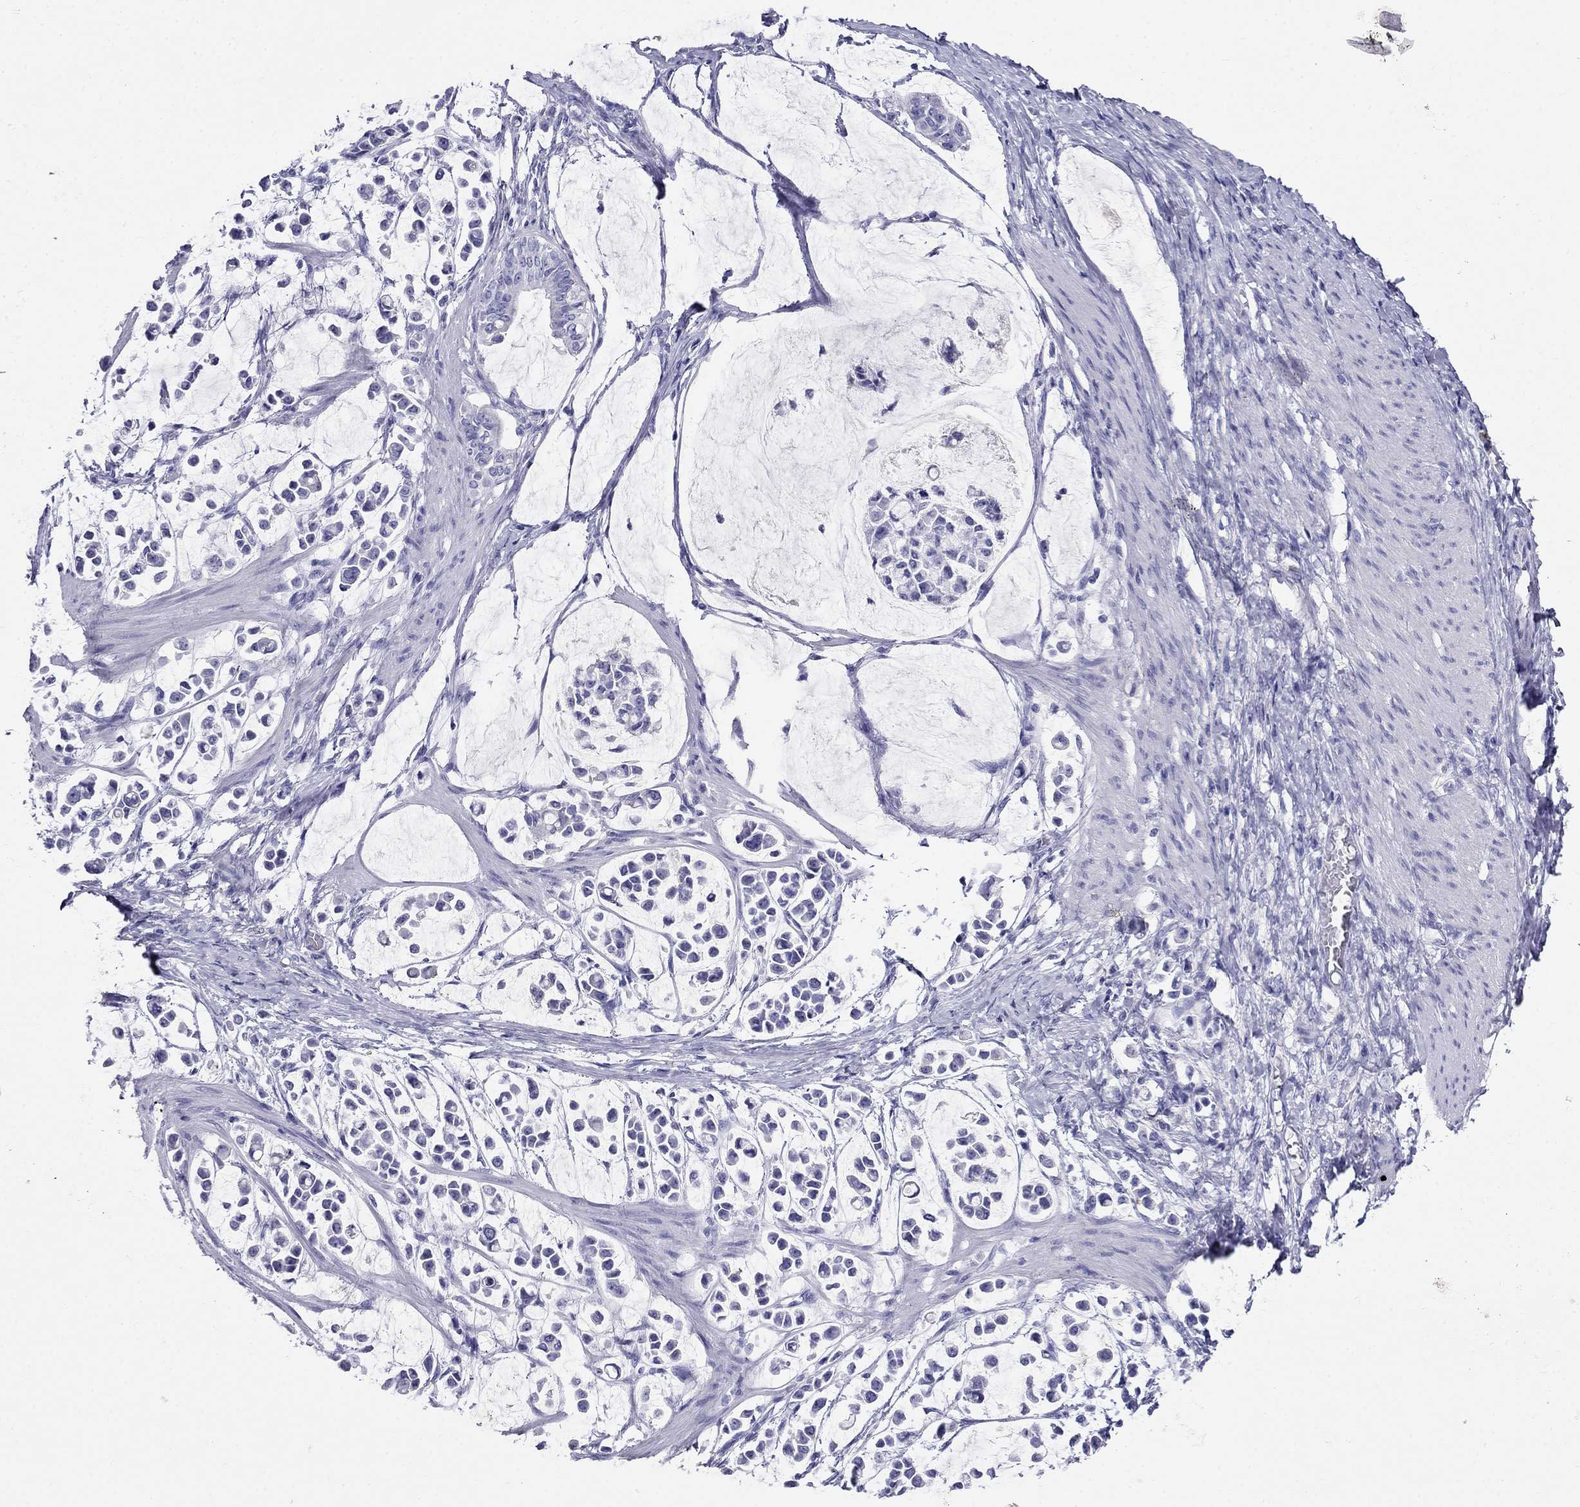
{"staining": {"intensity": "negative", "quantity": "none", "location": "none"}, "tissue": "stomach cancer", "cell_type": "Tumor cells", "image_type": "cancer", "snomed": [{"axis": "morphology", "description": "Adenocarcinoma, NOS"}, {"axis": "topography", "description": "Stomach"}], "caption": "High power microscopy photomicrograph of an IHC micrograph of adenocarcinoma (stomach), revealing no significant expression in tumor cells. The staining was performed using DAB (3,3'-diaminobenzidine) to visualize the protein expression in brown, while the nuclei were stained in blue with hematoxylin (Magnification: 20x).", "gene": "PPP1R36", "patient": {"sex": "male", "age": 82}}